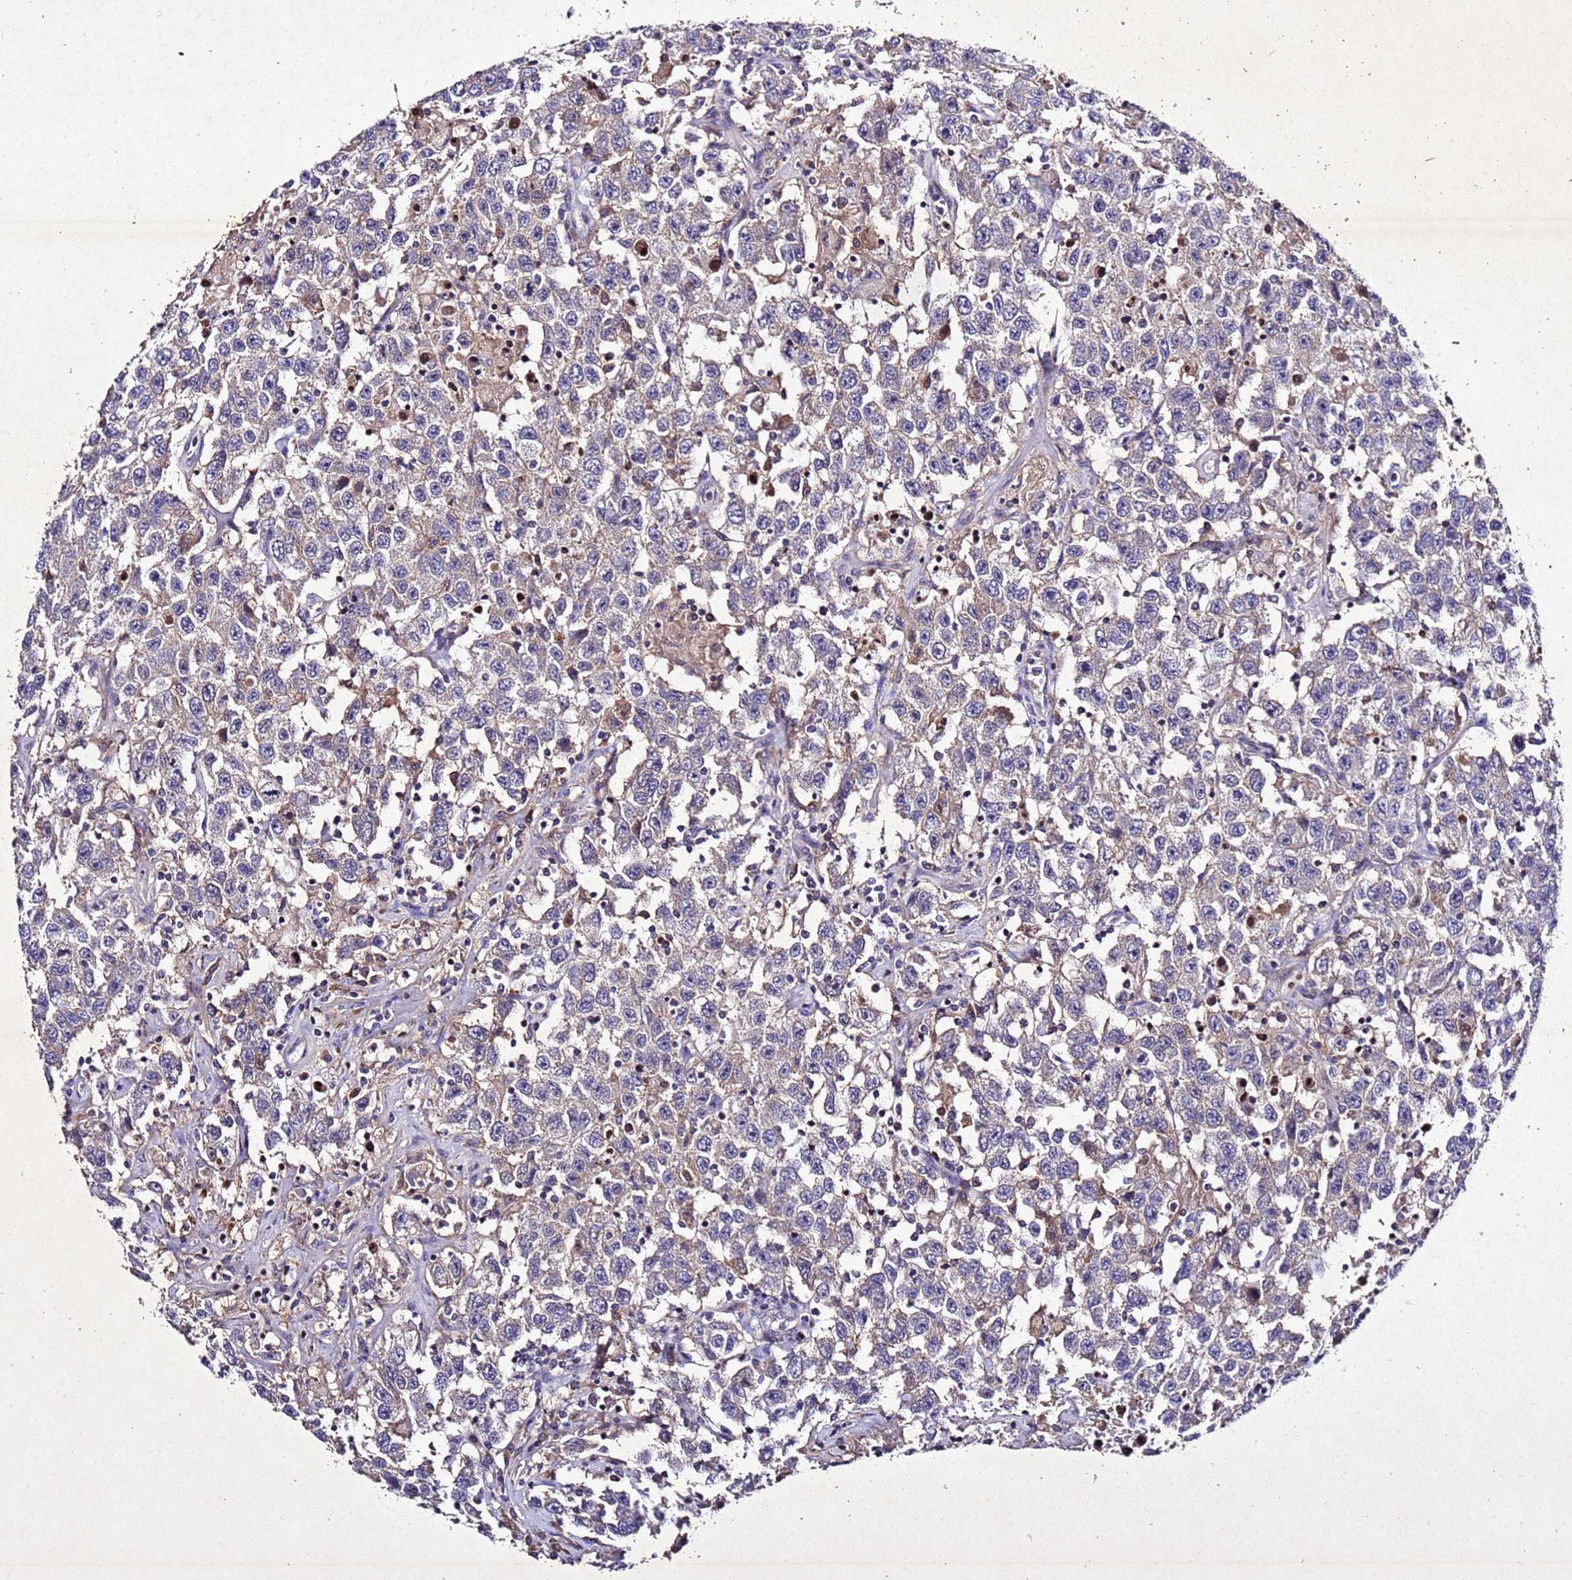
{"staining": {"intensity": "weak", "quantity": "<25%", "location": "cytoplasmic/membranous"}, "tissue": "testis cancer", "cell_type": "Tumor cells", "image_type": "cancer", "snomed": [{"axis": "morphology", "description": "Seminoma, NOS"}, {"axis": "topography", "description": "Testis"}], "caption": "The image displays no significant expression in tumor cells of testis cancer.", "gene": "SV2B", "patient": {"sex": "male", "age": 41}}